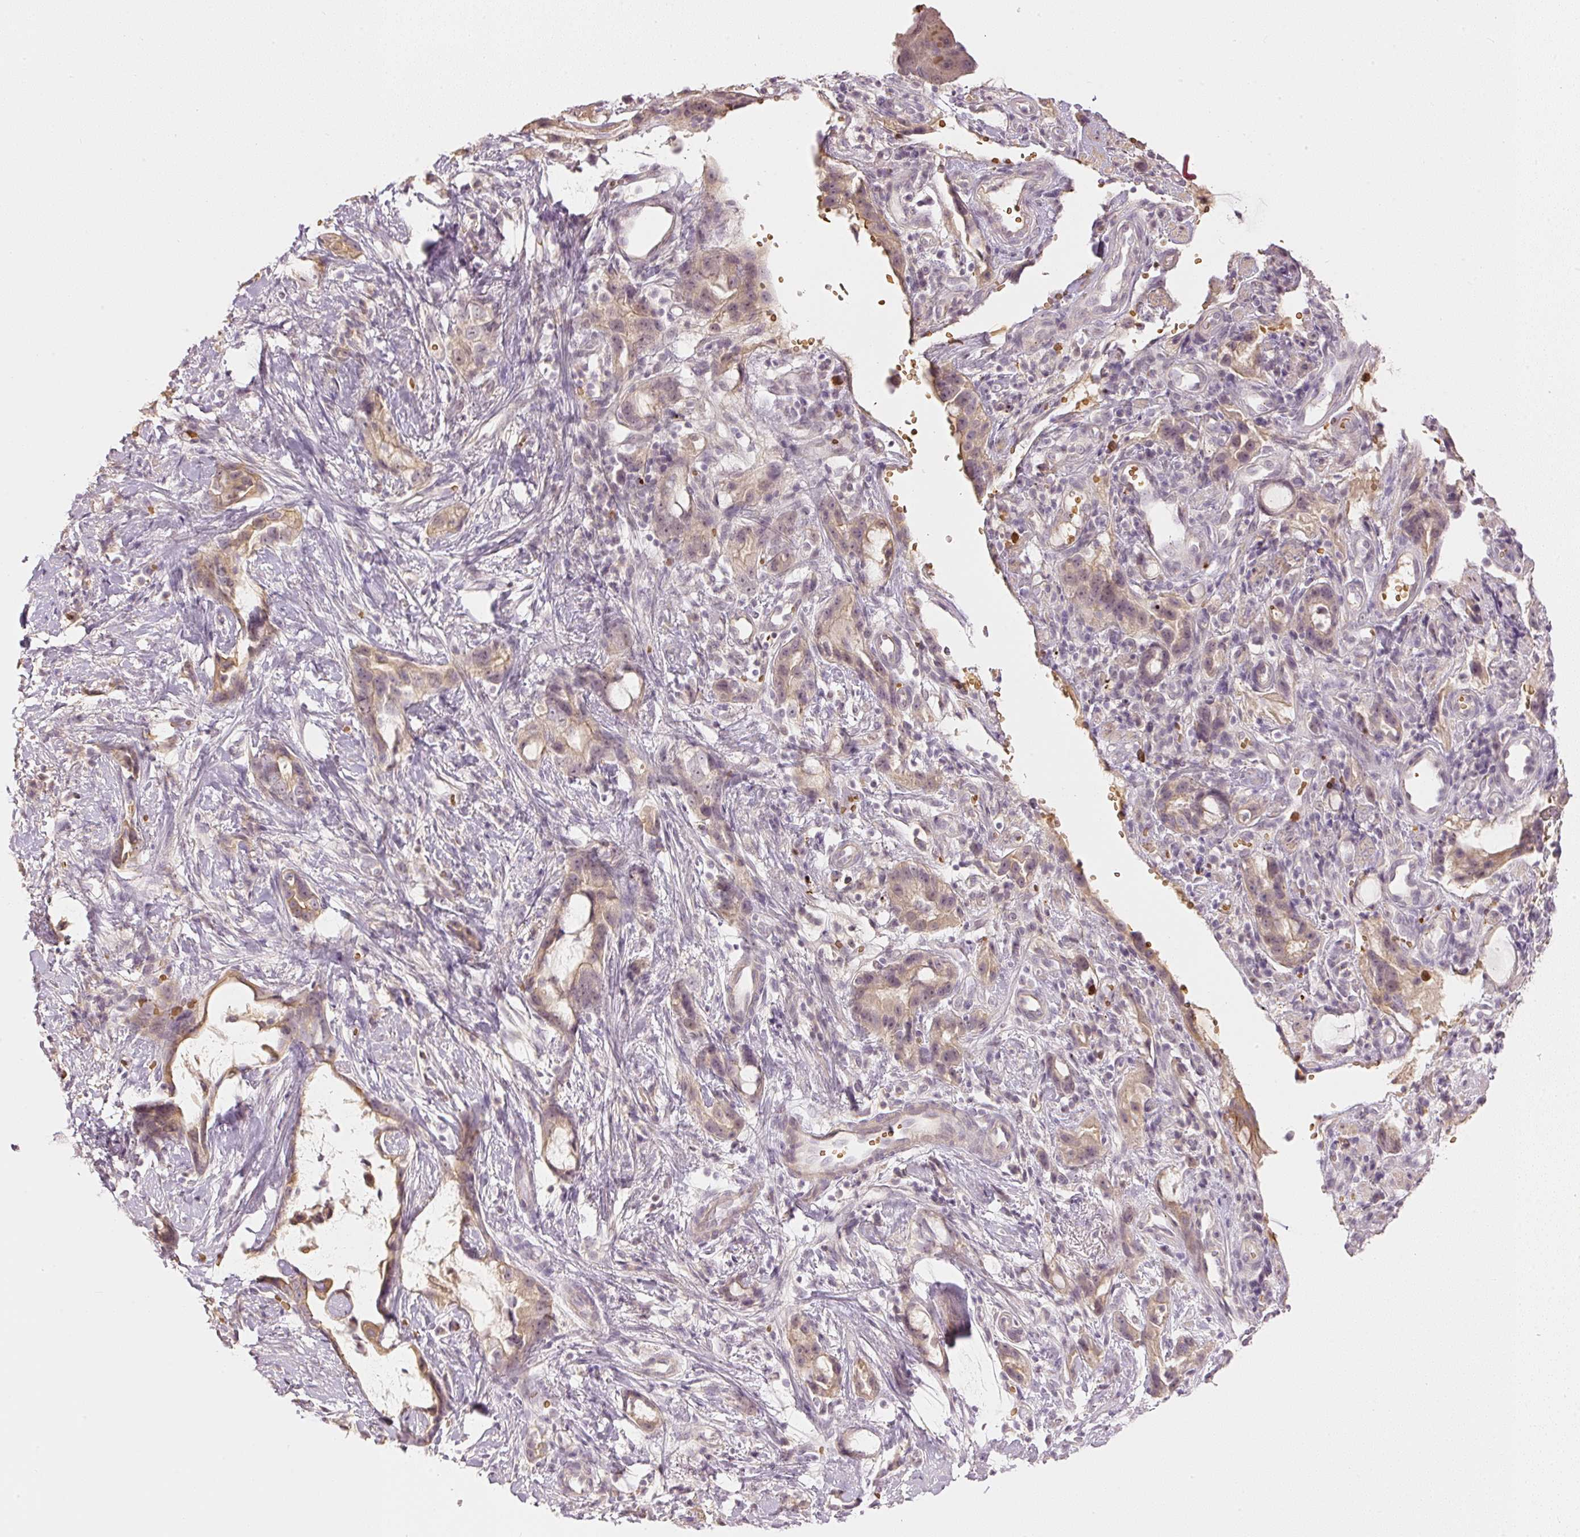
{"staining": {"intensity": "weak", "quantity": ">75%", "location": "cytoplasmic/membranous,nuclear"}, "tissue": "stomach cancer", "cell_type": "Tumor cells", "image_type": "cancer", "snomed": [{"axis": "morphology", "description": "Adenocarcinoma, NOS"}, {"axis": "topography", "description": "Stomach"}], "caption": "The photomicrograph reveals a brown stain indicating the presence of a protein in the cytoplasmic/membranous and nuclear of tumor cells in adenocarcinoma (stomach).", "gene": "GZMA", "patient": {"sex": "male", "age": 55}}